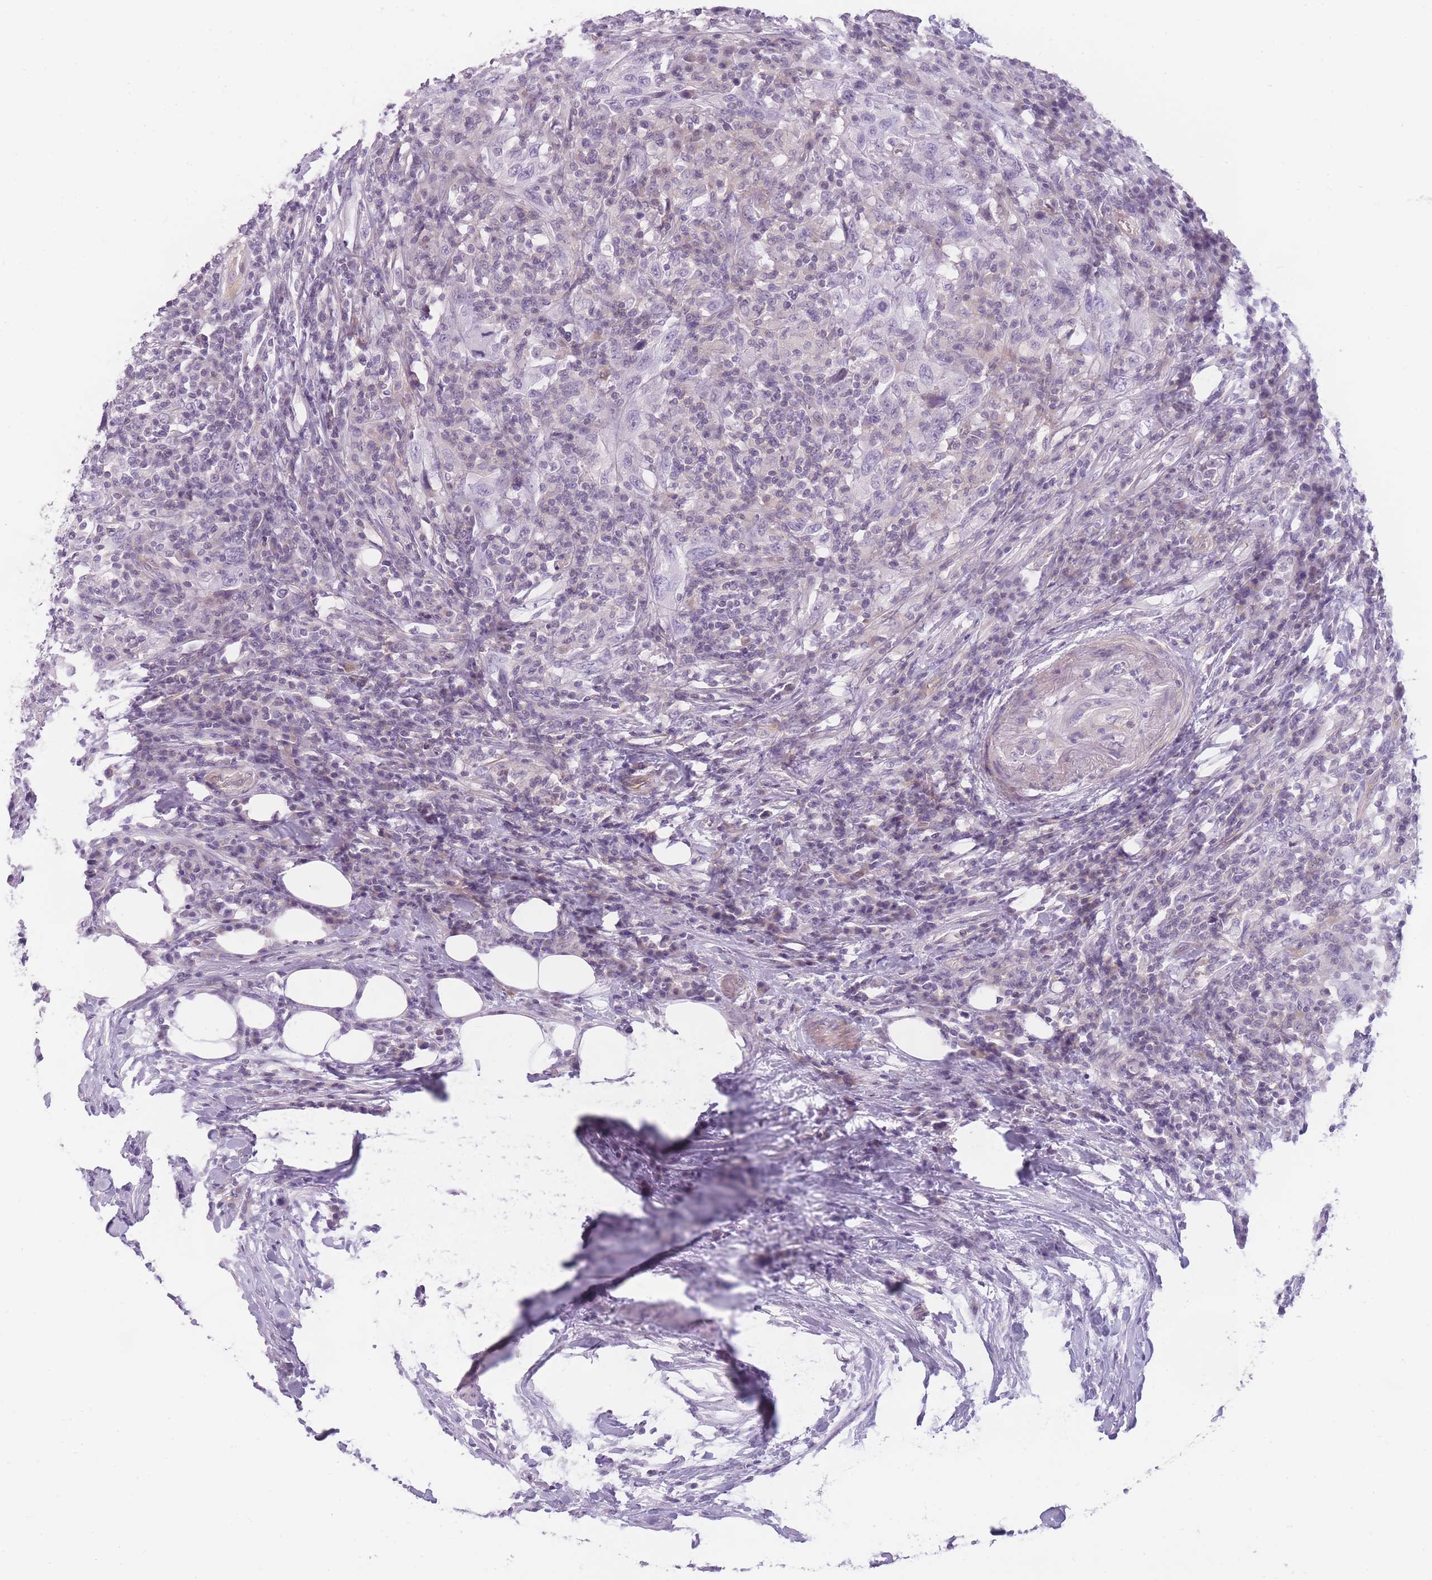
{"staining": {"intensity": "negative", "quantity": "none", "location": "none"}, "tissue": "urothelial cancer", "cell_type": "Tumor cells", "image_type": "cancer", "snomed": [{"axis": "morphology", "description": "Urothelial carcinoma, High grade"}, {"axis": "topography", "description": "Urinary bladder"}], "caption": "Urothelial cancer stained for a protein using IHC exhibits no expression tumor cells.", "gene": "GGT1", "patient": {"sex": "male", "age": 61}}